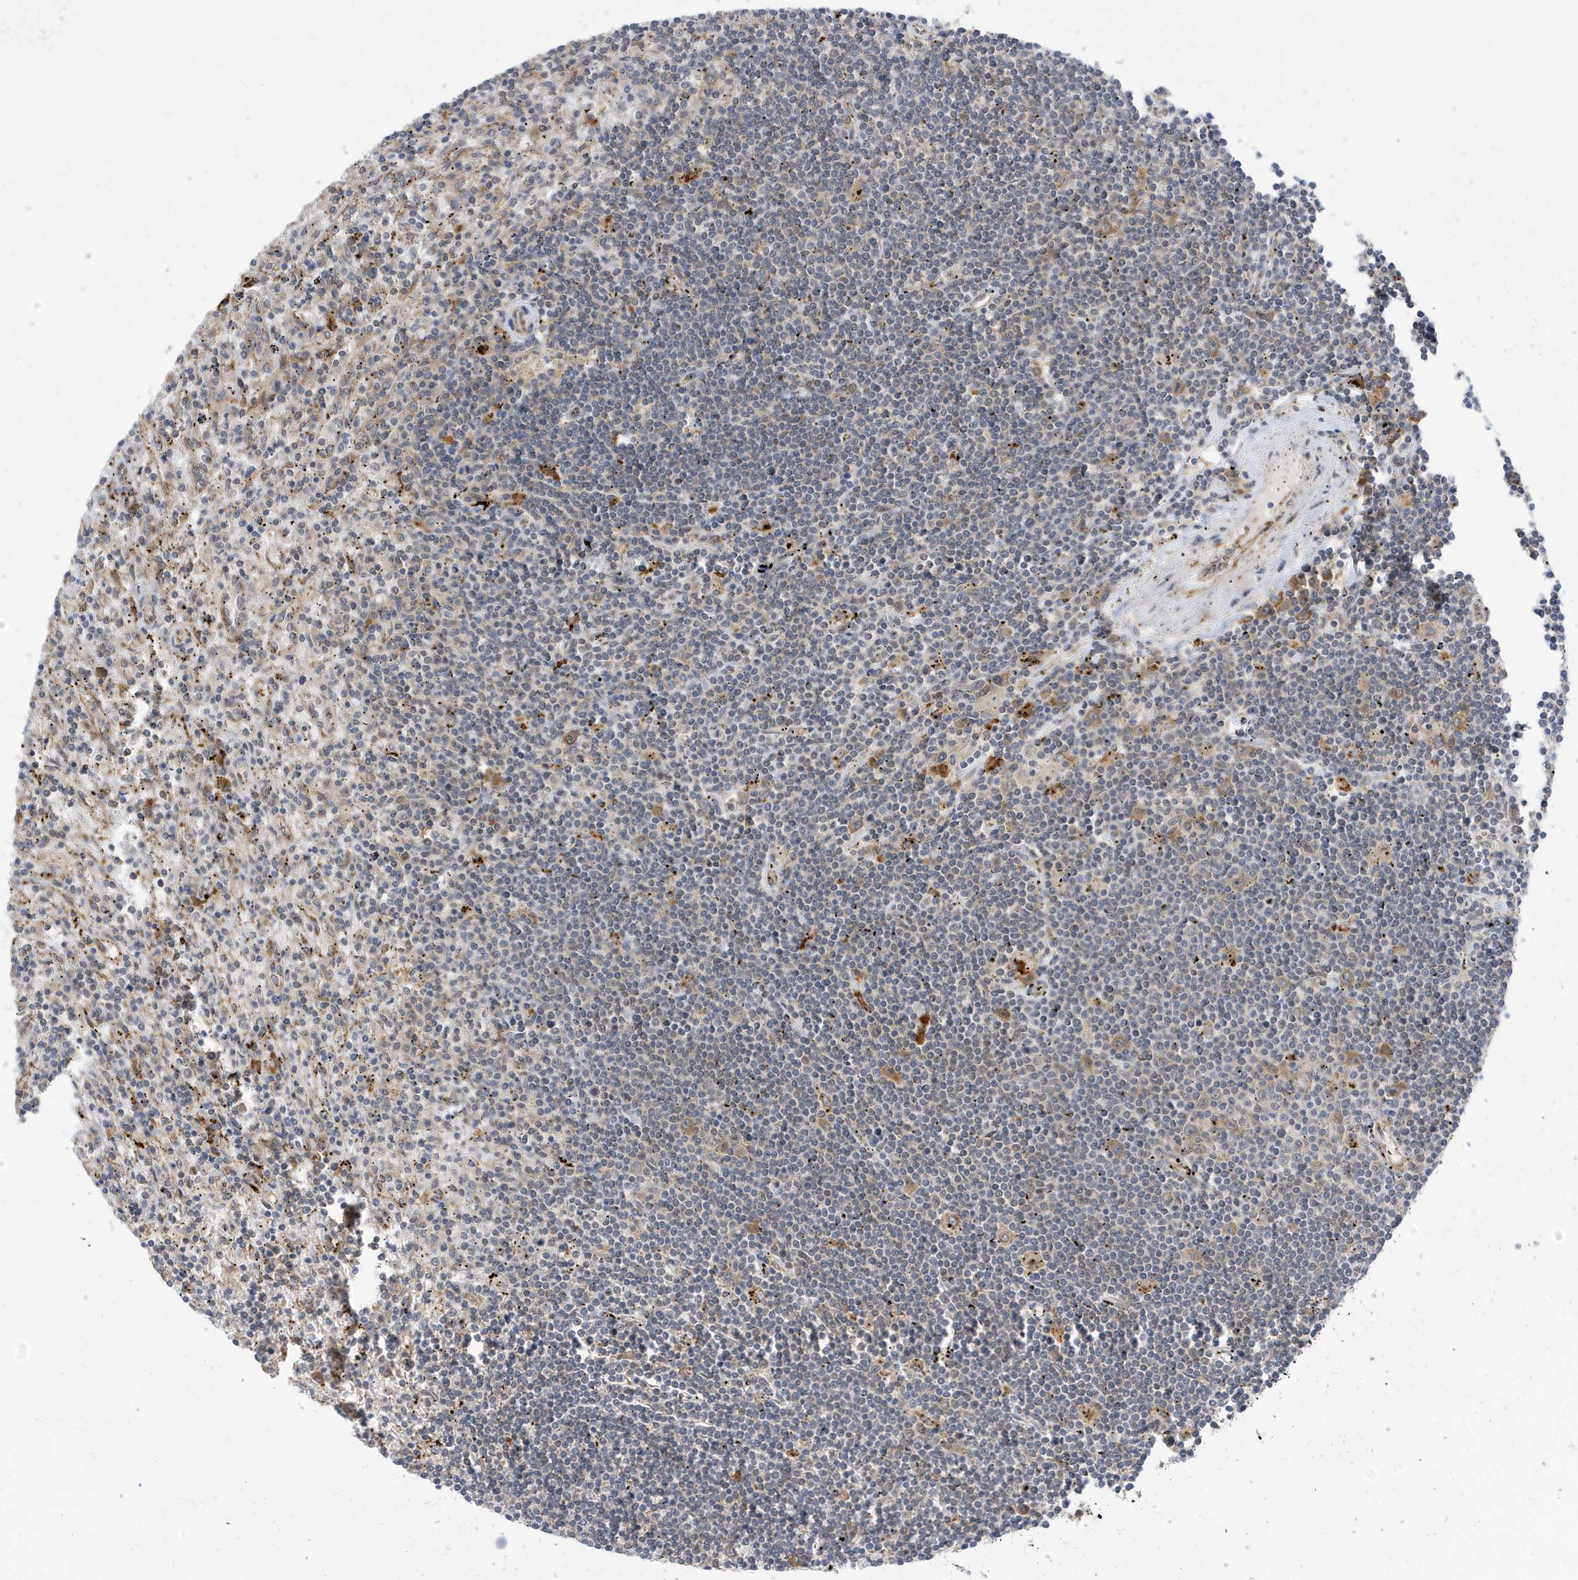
{"staining": {"intensity": "negative", "quantity": "none", "location": "none"}, "tissue": "lymphoma", "cell_type": "Tumor cells", "image_type": "cancer", "snomed": [{"axis": "morphology", "description": "Malignant lymphoma, non-Hodgkin's type, Low grade"}, {"axis": "topography", "description": "Spleen"}], "caption": "High magnification brightfield microscopy of lymphoma stained with DAB (brown) and counterstained with hematoxylin (blue): tumor cells show no significant expression.", "gene": "ZNF507", "patient": {"sex": "male", "age": 76}}